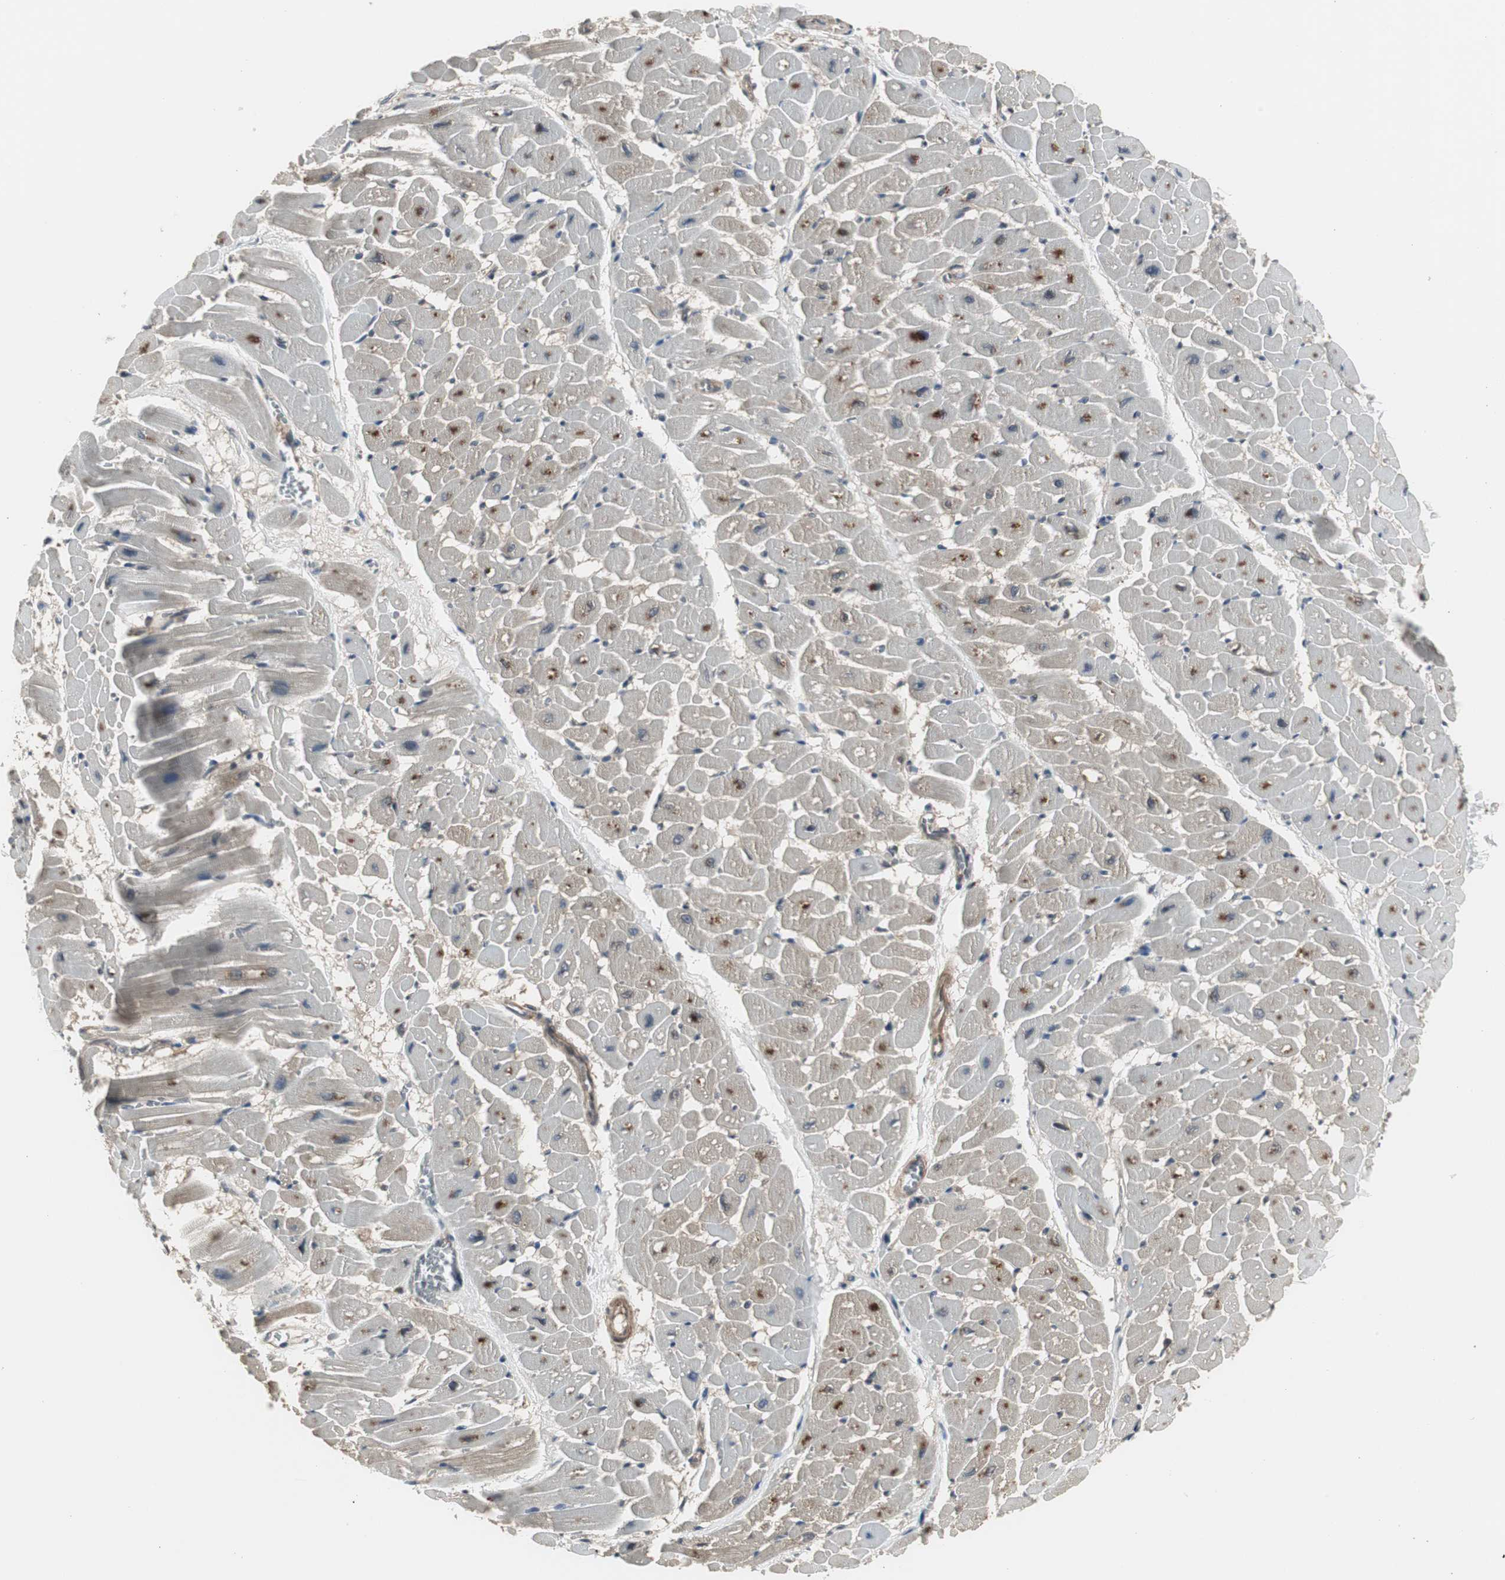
{"staining": {"intensity": "strong", "quantity": "25%-75%", "location": "cytoplasmic/membranous"}, "tissue": "heart muscle", "cell_type": "Cardiomyocytes", "image_type": "normal", "snomed": [{"axis": "morphology", "description": "Normal tissue, NOS"}, {"axis": "topography", "description": "Heart"}], "caption": "The image reveals immunohistochemical staining of normal heart muscle. There is strong cytoplasmic/membranous positivity is appreciated in about 25%-75% of cardiomyocytes. Immunohistochemistry stains the protein of interest in brown and the nuclei are stained blue.", "gene": "PFDN1", "patient": {"sex": "male", "age": 45}}